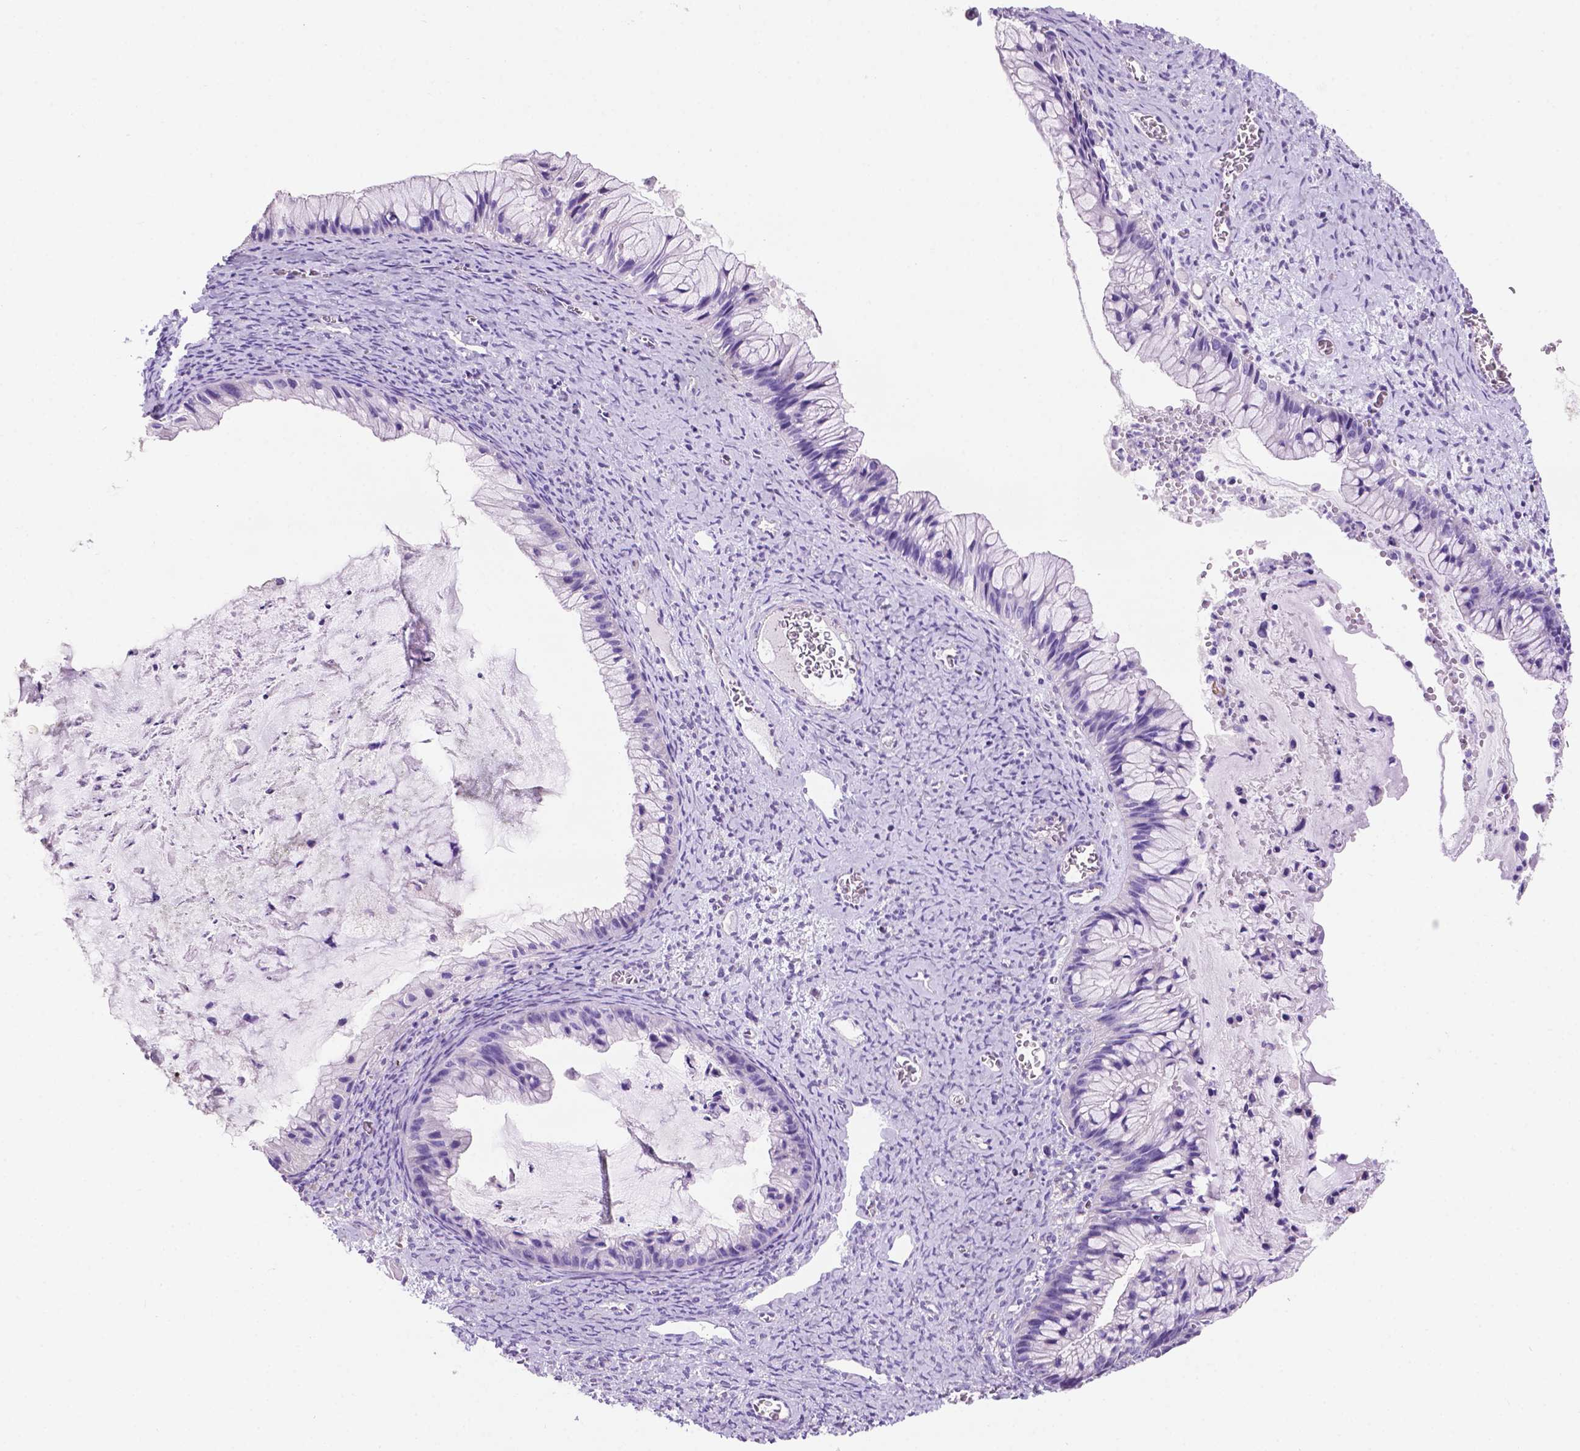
{"staining": {"intensity": "negative", "quantity": "none", "location": "none"}, "tissue": "ovarian cancer", "cell_type": "Tumor cells", "image_type": "cancer", "snomed": [{"axis": "morphology", "description": "Cystadenocarcinoma, mucinous, NOS"}, {"axis": "topography", "description": "Ovary"}], "caption": "Tumor cells show no significant protein expression in ovarian mucinous cystadenocarcinoma.", "gene": "PHYHIP", "patient": {"sex": "female", "age": 72}}